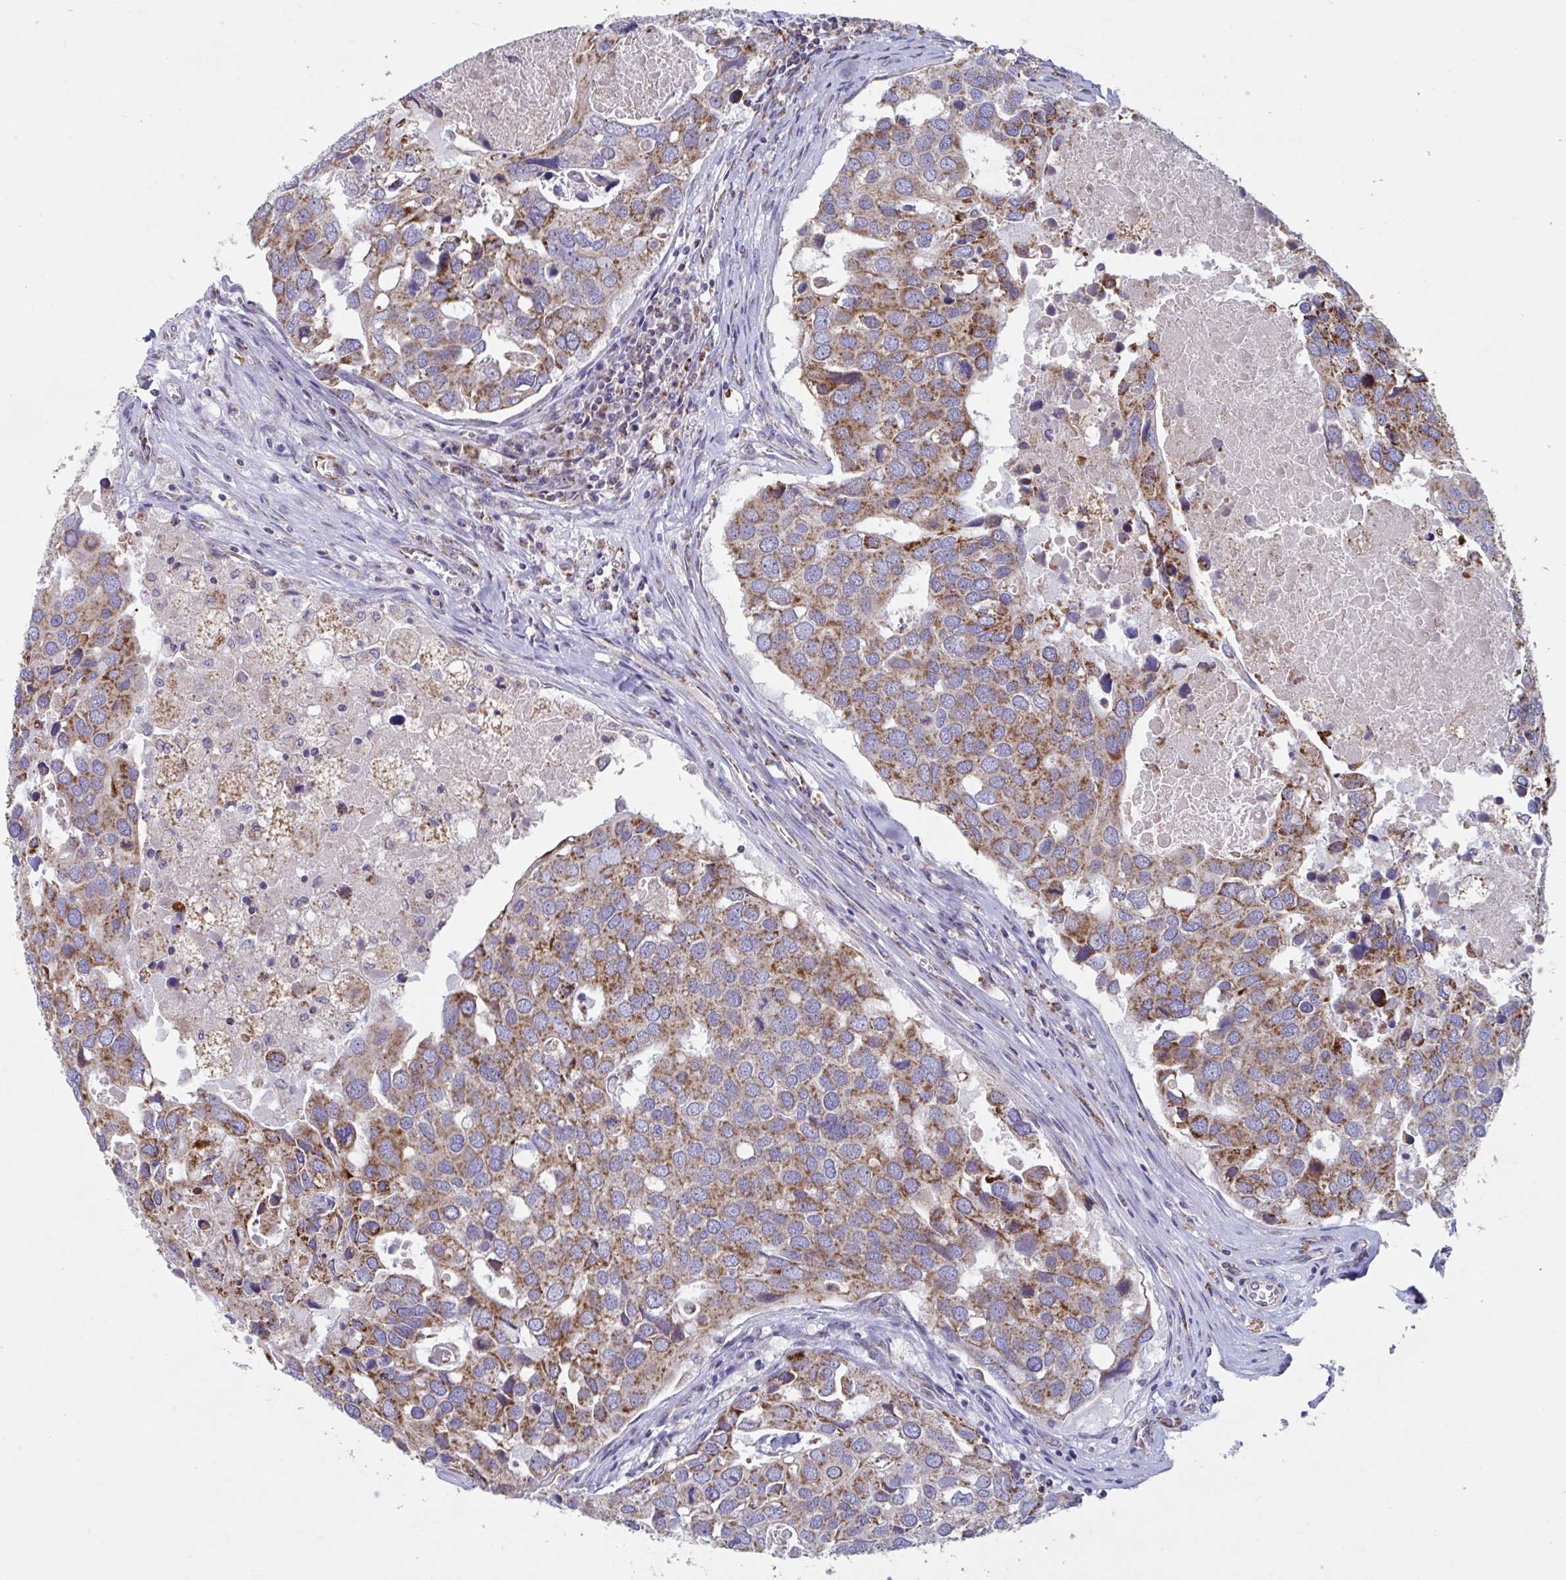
{"staining": {"intensity": "moderate", "quantity": ">75%", "location": "cytoplasmic/membranous"}, "tissue": "breast cancer", "cell_type": "Tumor cells", "image_type": "cancer", "snomed": [{"axis": "morphology", "description": "Duct carcinoma"}, {"axis": "topography", "description": "Breast"}], "caption": "Human breast cancer (invasive ductal carcinoma) stained for a protein (brown) displays moderate cytoplasmic/membranous positive expression in about >75% of tumor cells.", "gene": "BCAT2", "patient": {"sex": "female", "age": 83}}